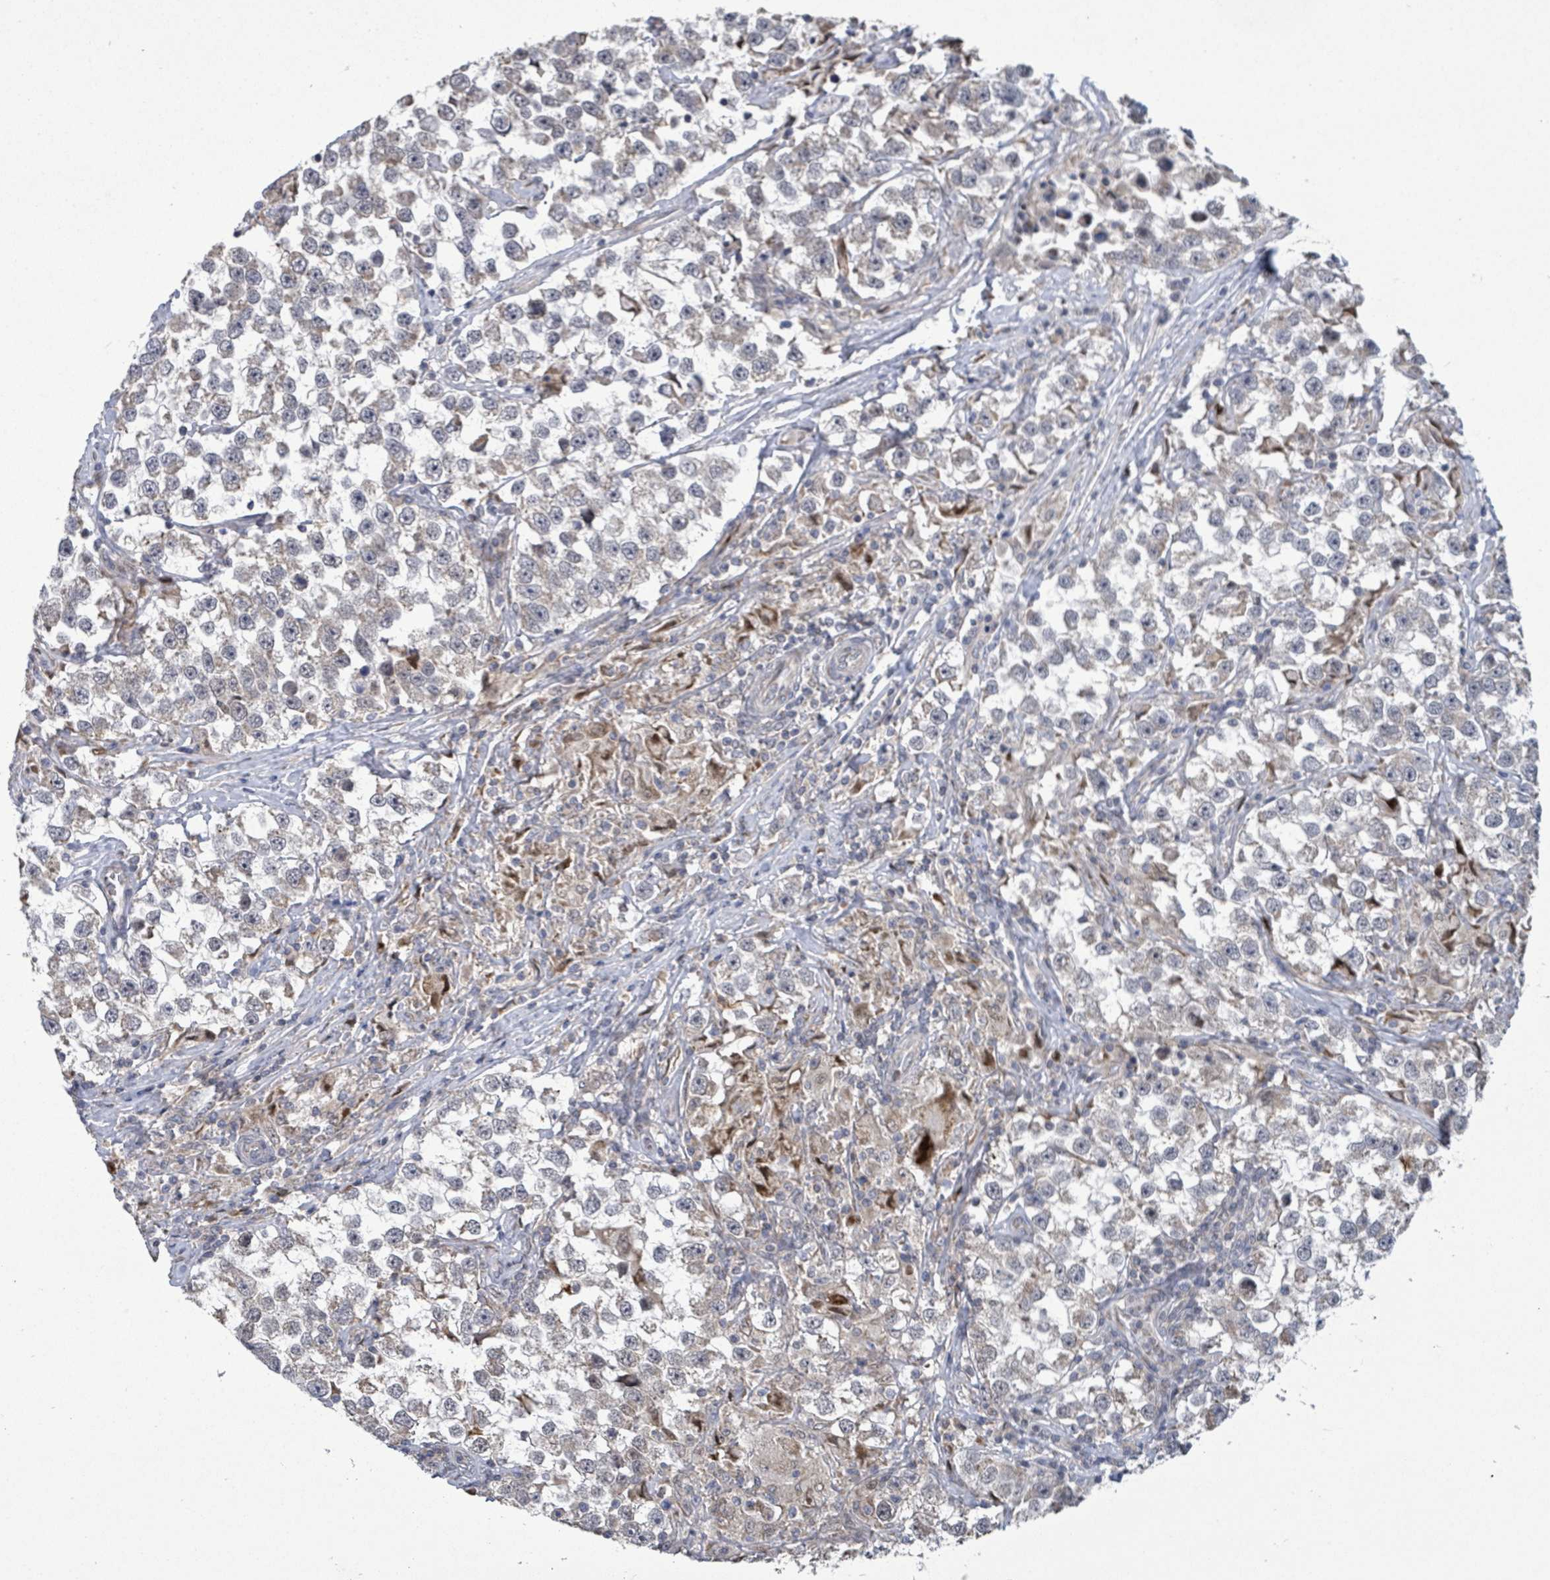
{"staining": {"intensity": "negative", "quantity": "none", "location": "none"}, "tissue": "testis cancer", "cell_type": "Tumor cells", "image_type": "cancer", "snomed": [{"axis": "morphology", "description": "Seminoma, NOS"}, {"axis": "topography", "description": "Testis"}], "caption": "Tumor cells are negative for protein expression in human testis cancer. (DAB immunohistochemistry (IHC) visualized using brightfield microscopy, high magnification).", "gene": "COQ6", "patient": {"sex": "male", "age": 46}}